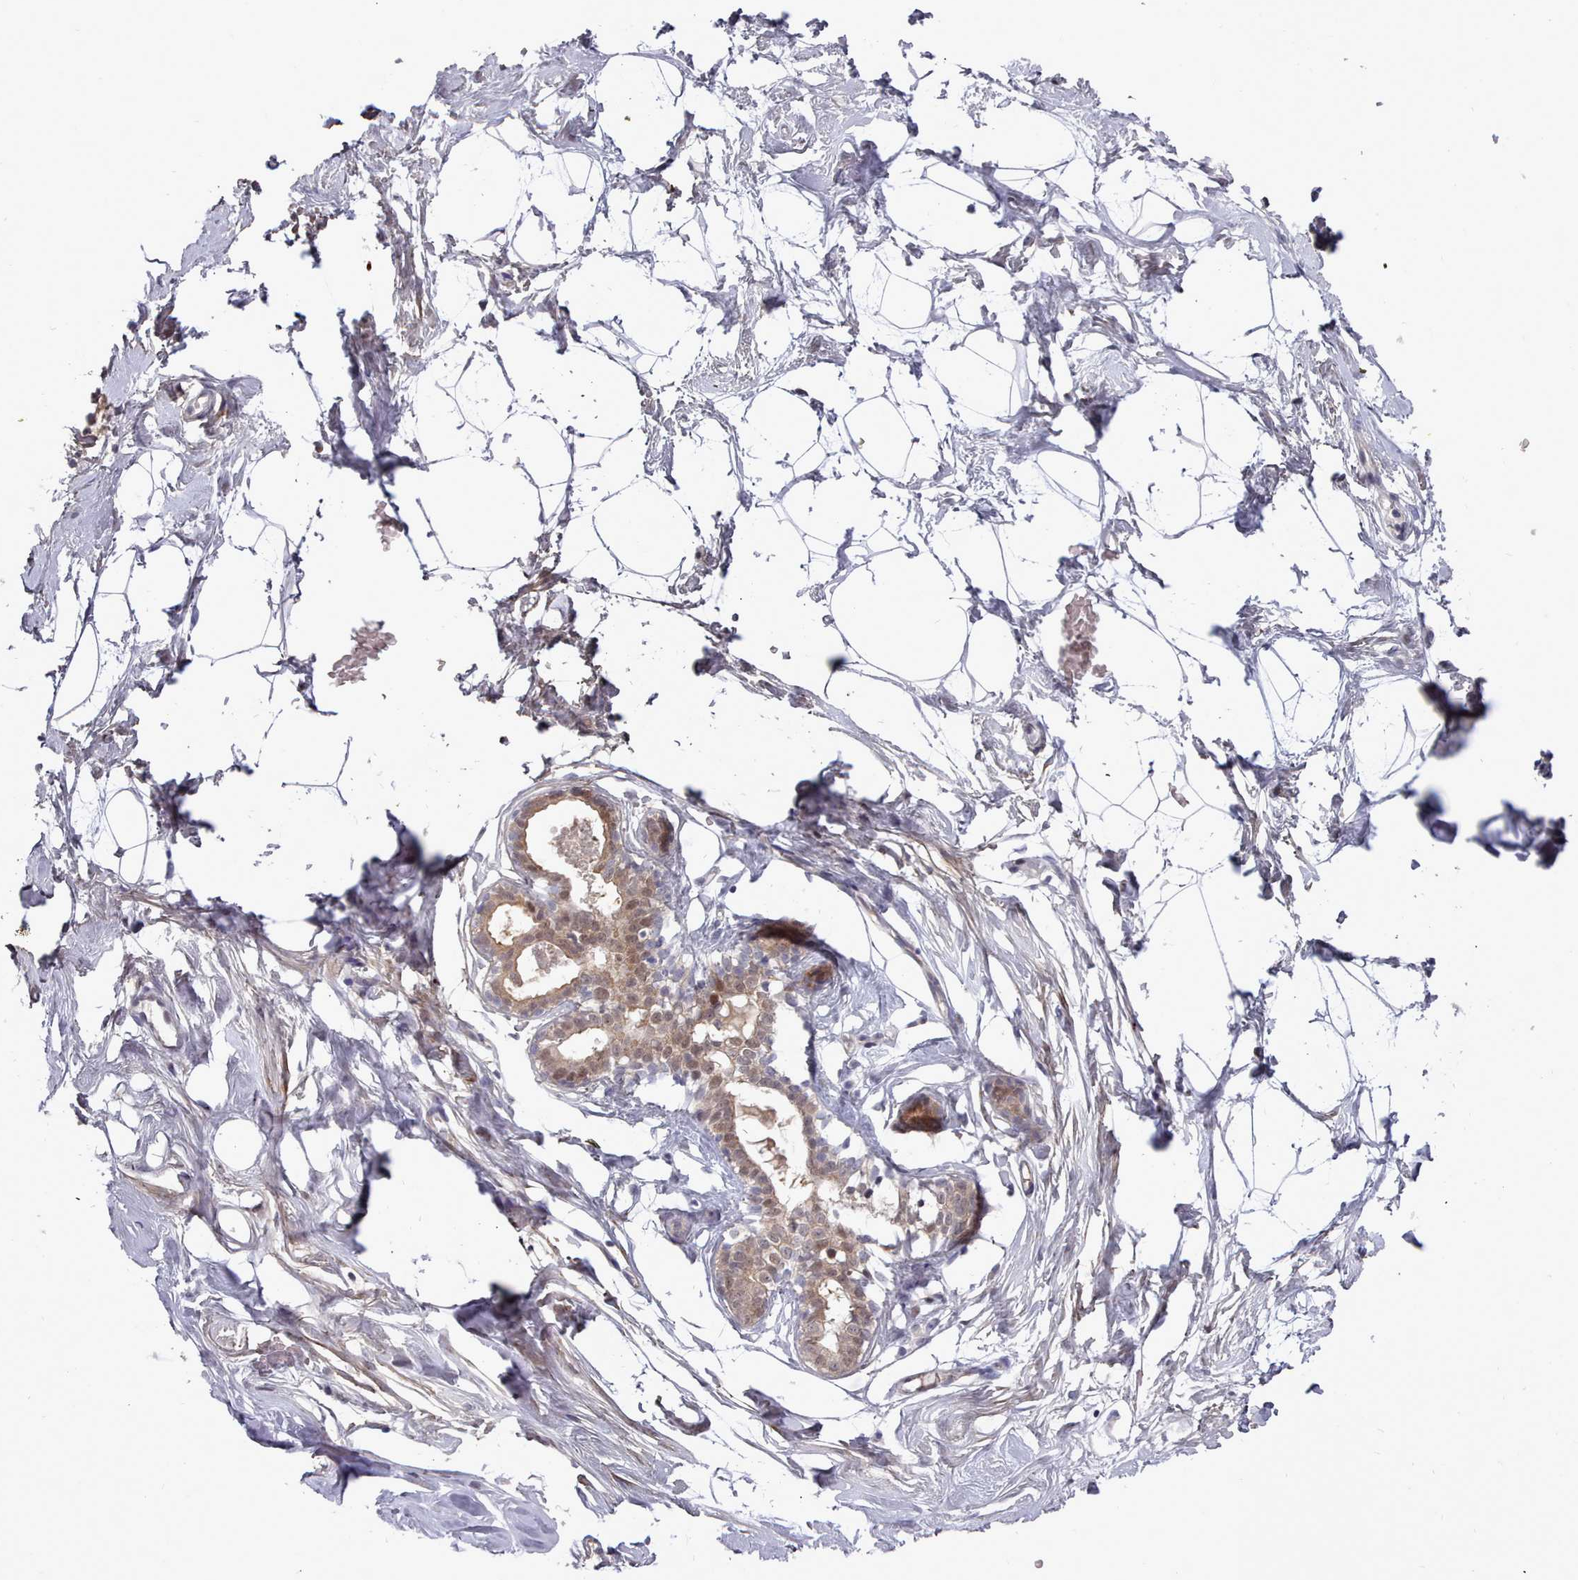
{"staining": {"intensity": "negative", "quantity": "none", "location": "none"}, "tissue": "breast", "cell_type": "Adipocytes", "image_type": "normal", "snomed": [{"axis": "morphology", "description": "Normal tissue, NOS"}, {"axis": "morphology", "description": "Adenoma, NOS"}, {"axis": "topography", "description": "Breast"}], "caption": "There is no significant staining in adipocytes of breast.", "gene": "GINS1", "patient": {"sex": "female", "age": 23}}